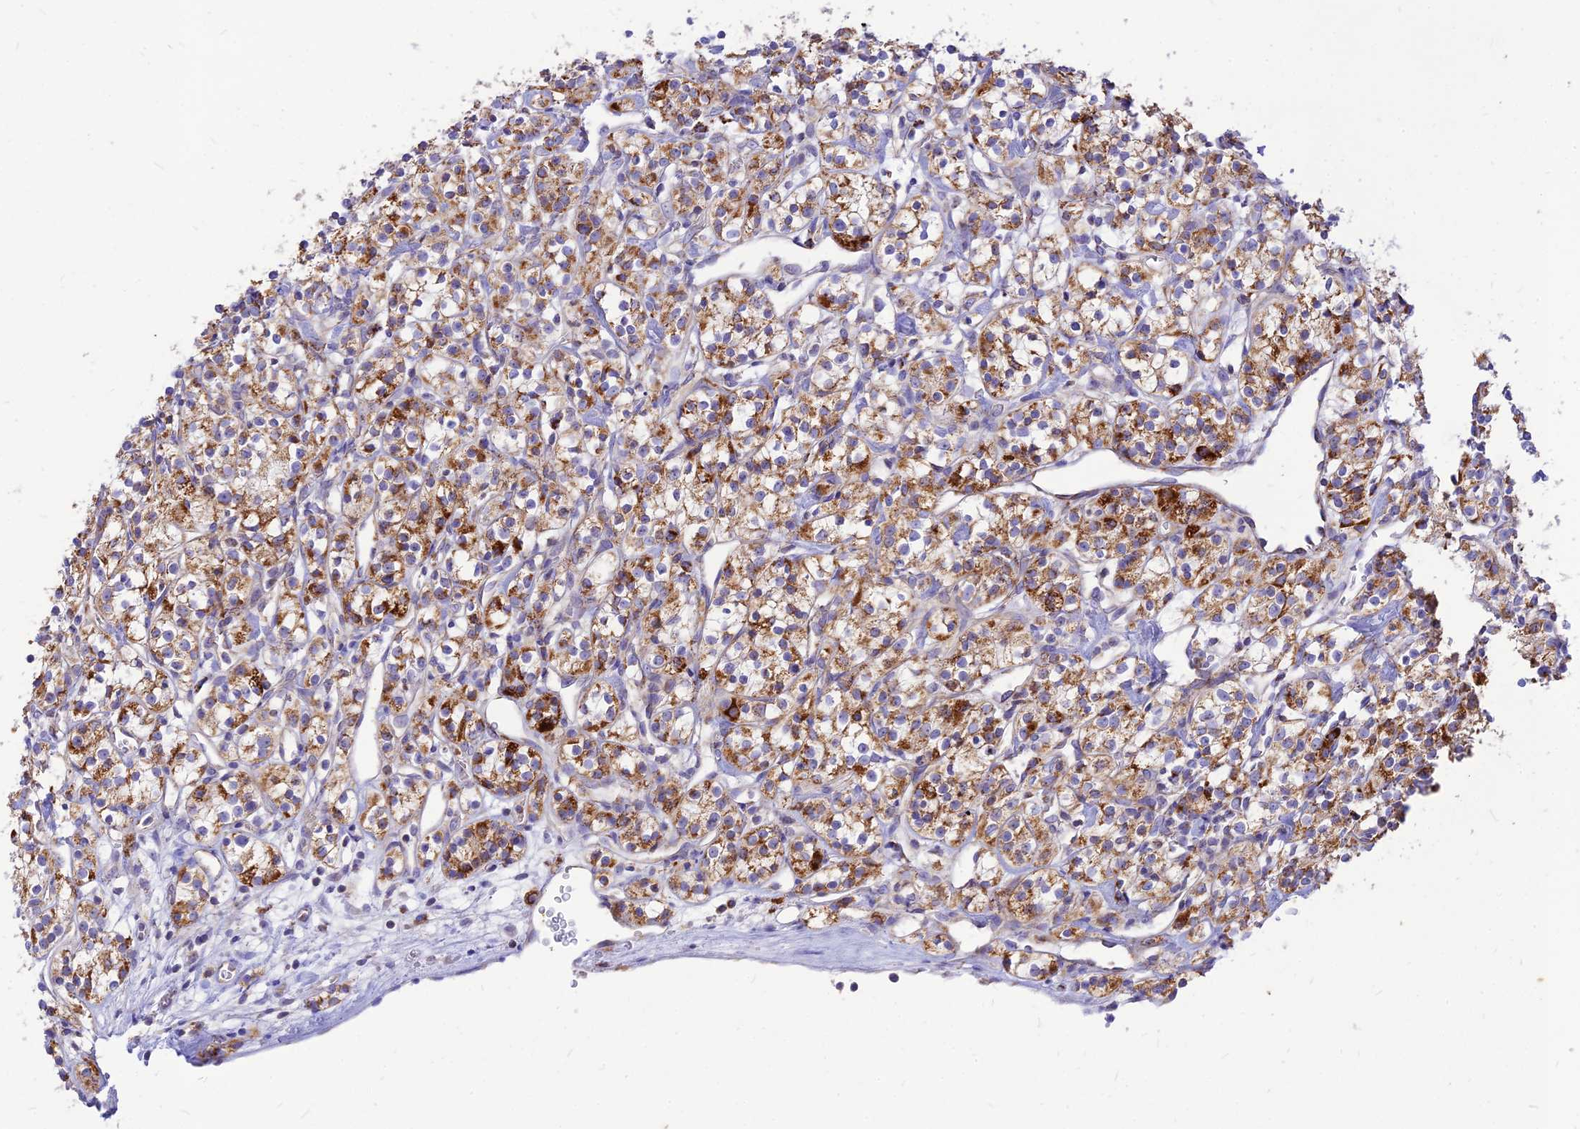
{"staining": {"intensity": "moderate", "quantity": ">75%", "location": "cytoplasmic/membranous"}, "tissue": "renal cancer", "cell_type": "Tumor cells", "image_type": "cancer", "snomed": [{"axis": "morphology", "description": "Adenocarcinoma, NOS"}, {"axis": "topography", "description": "Kidney"}], "caption": "The immunohistochemical stain highlights moderate cytoplasmic/membranous staining in tumor cells of renal adenocarcinoma tissue.", "gene": "ECI1", "patient": {"sex": "male", "age": 77}}